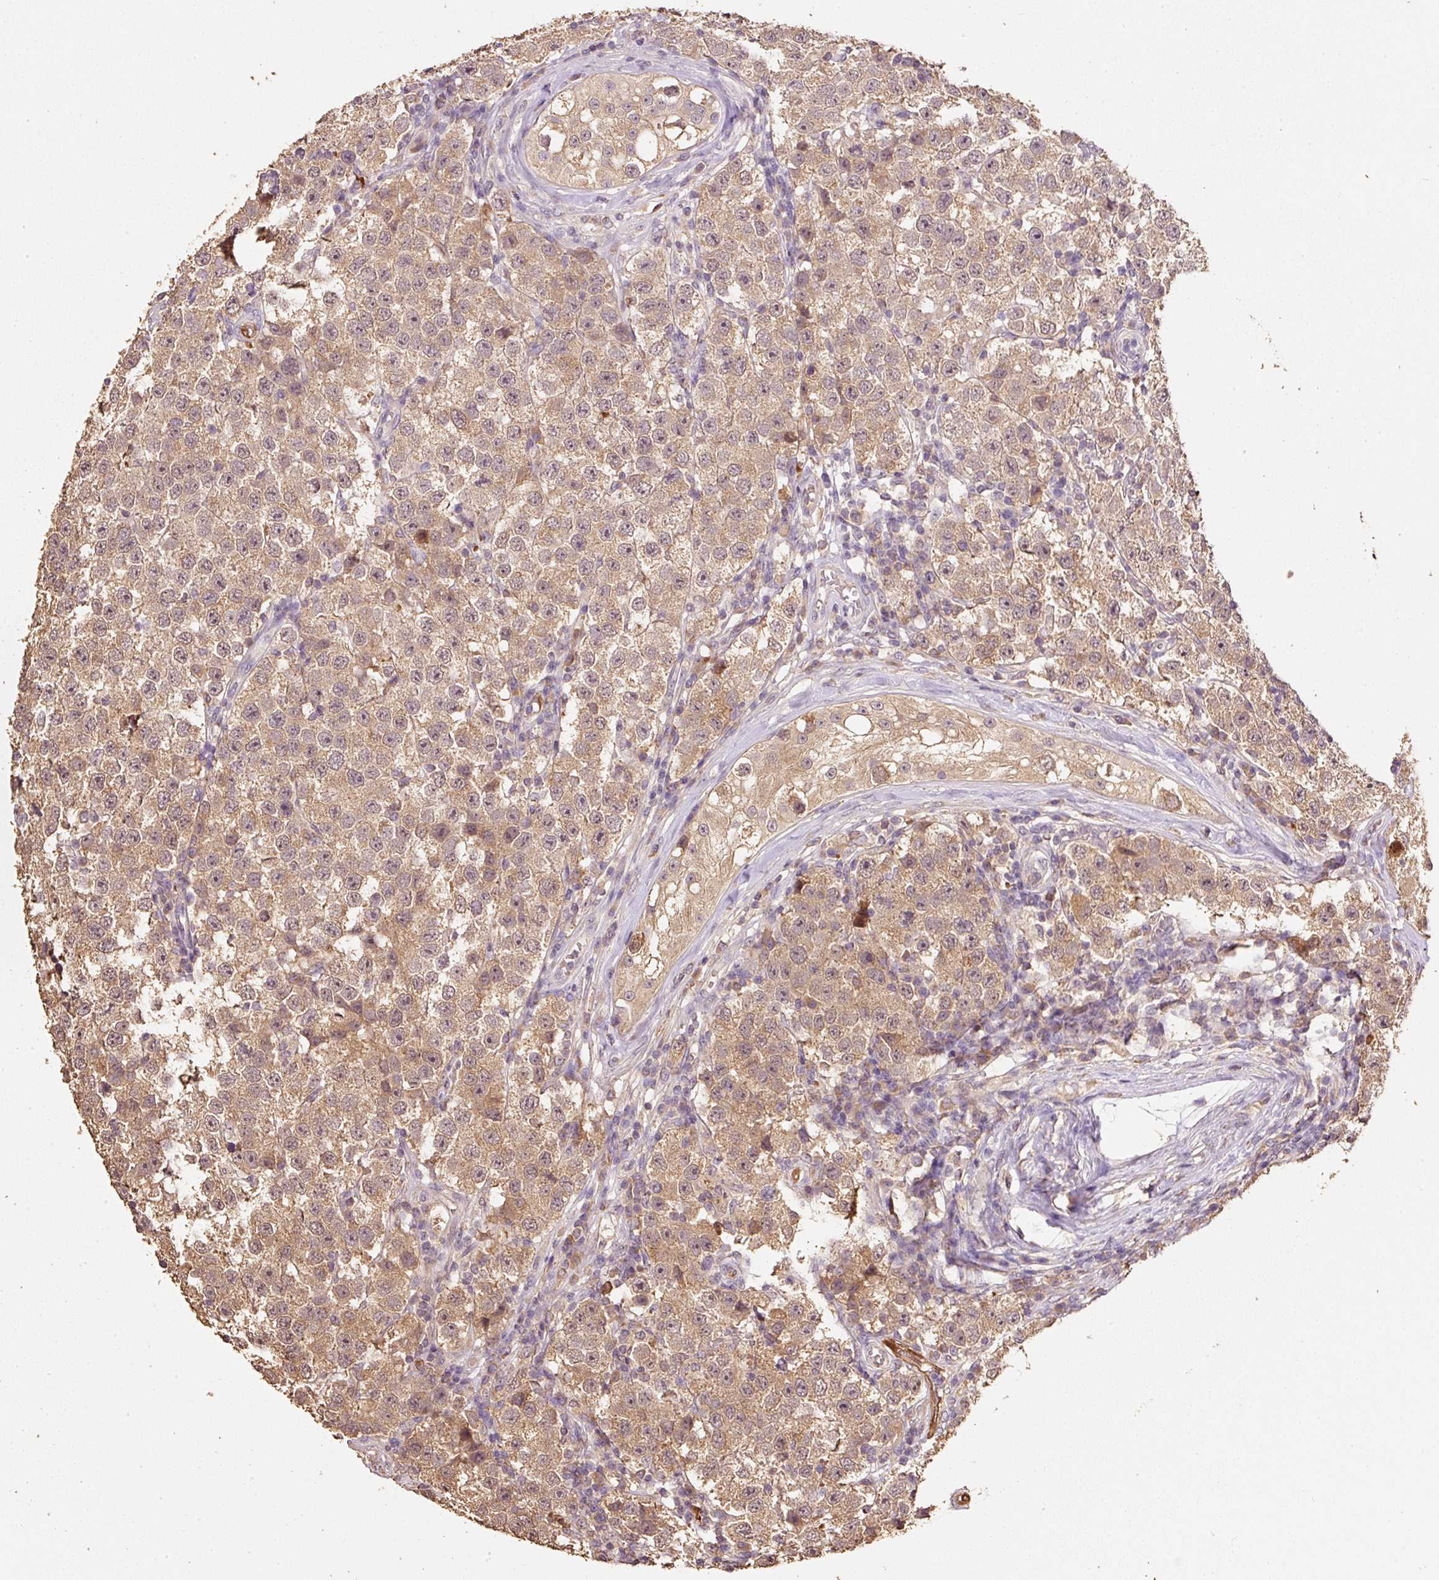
{"staining": {"intensity": "moderate", "quantity": ">75%", "location": "cytoplasmic/membranous"}, "tissue": "testis cancer", "cell_type": "Tumor cells", "image_type": "cancer", "snomed": [{"axis": "morphology", "description": "Seminoma, NOS"}, {"axis": "topography", "description": "Testis"}], "caption": "This micrograph demonstrates immunohistochemistry (IHC) staining of testis cancer, with medium moderate cytoplasmic/membranous expression in approximately >75% of tumor cells.", "gene": "HERC2", "patient": {"sex": "male", "age": 34}}